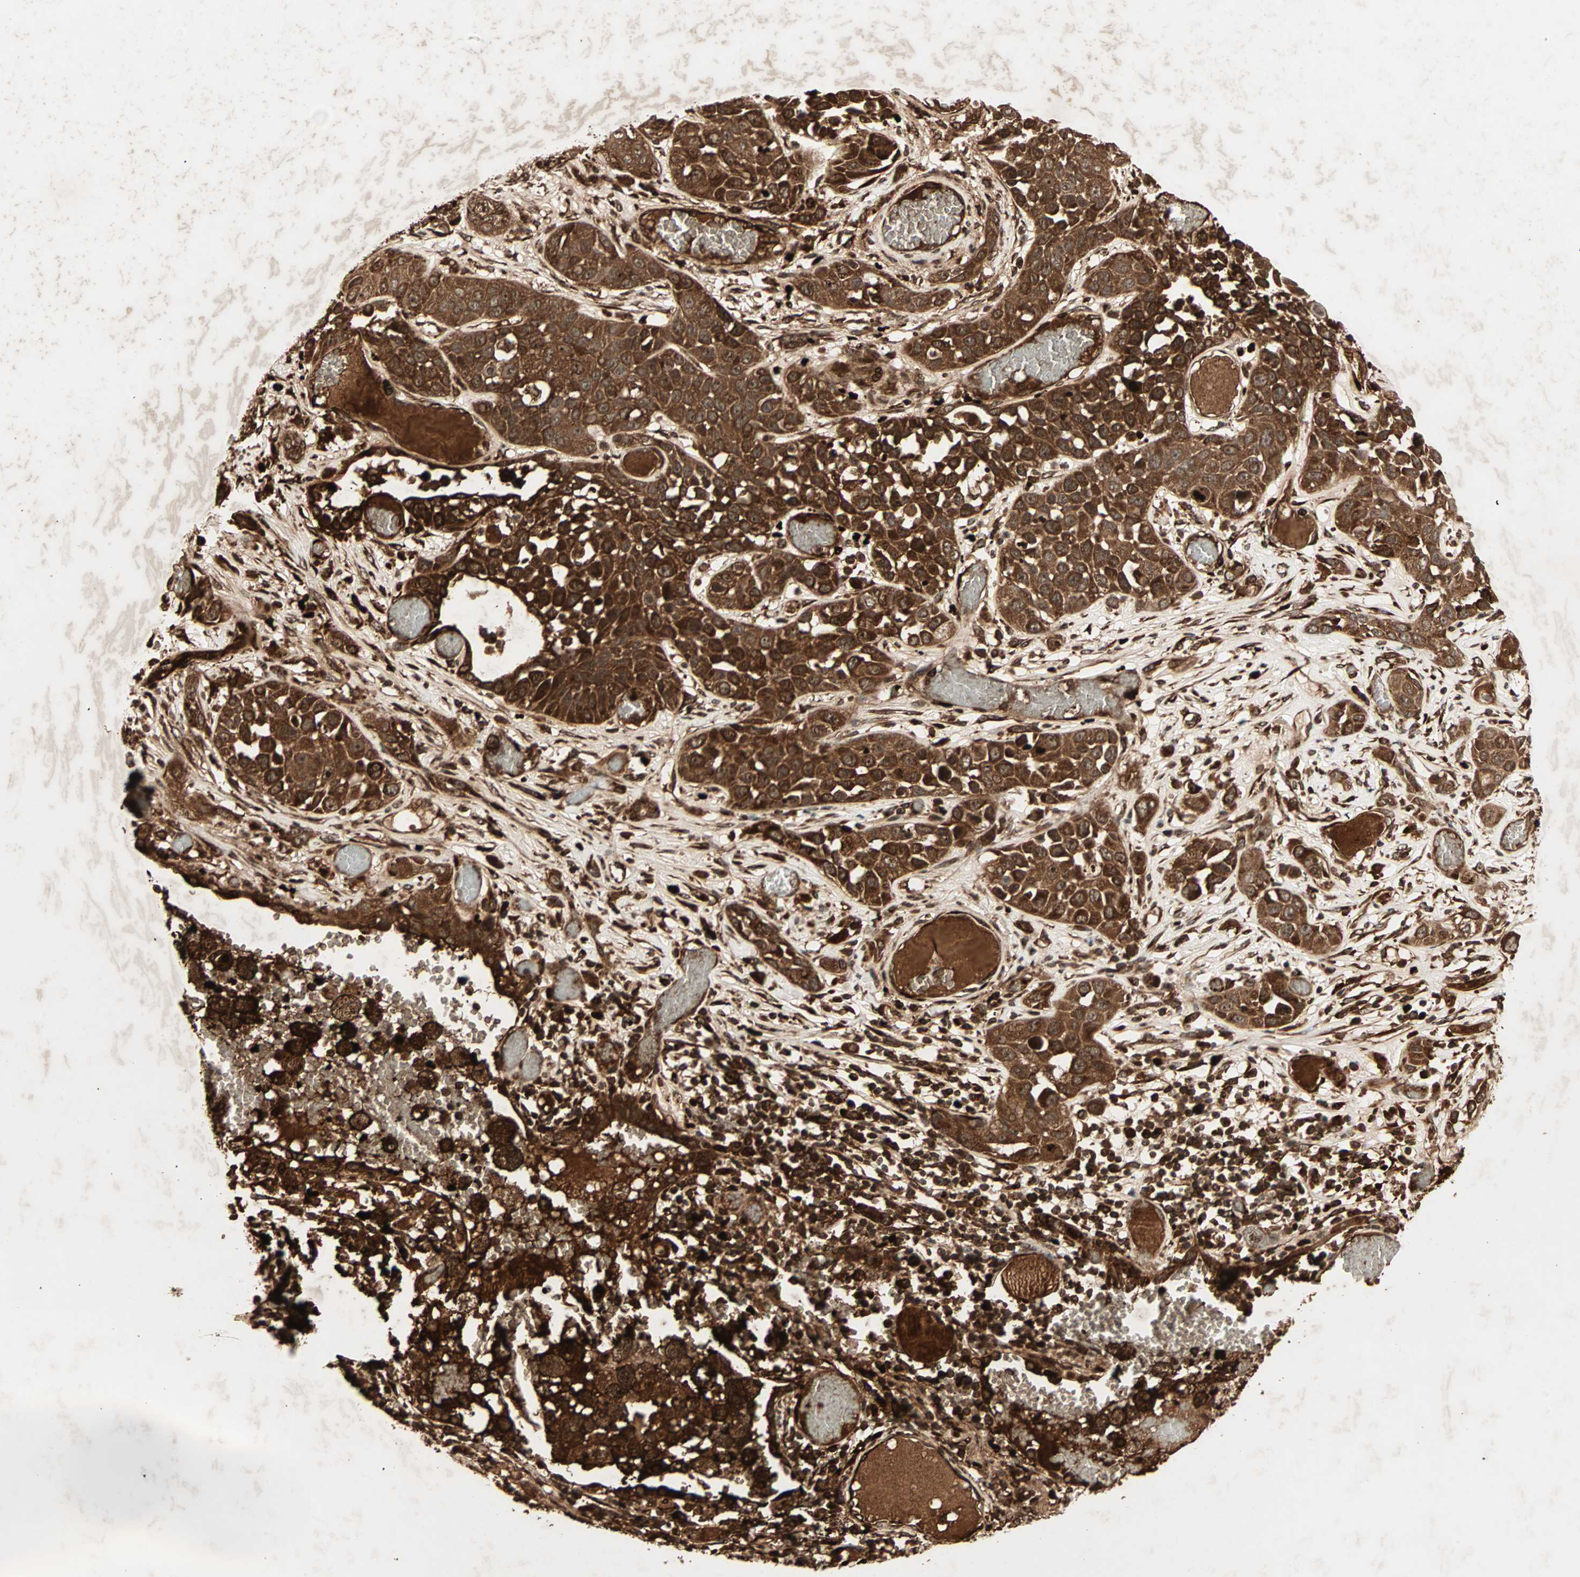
{"staining": {"intensity": "strong", "quantity": ">75%", "location": "cytoplasmic/membranous"}, "tissue": "lung cancer", "cell_type": "Tumor cells", "image_type": "cancer", "snomed": [{"axis": "morphology", "description": "Squamous cell carcinoma, NOS"}, {"axis": "topography", "description": "Lung"}], "caption": "DAB (3,3'-diaminobenzidine) immunohistochemical staining of lung cancer demonstrates strong cytoplasmic/membranous protein positivity in approximately >75% of tumor cells.", "gene": "RFFL", "patient": {"sex": "male", "age": 71}}